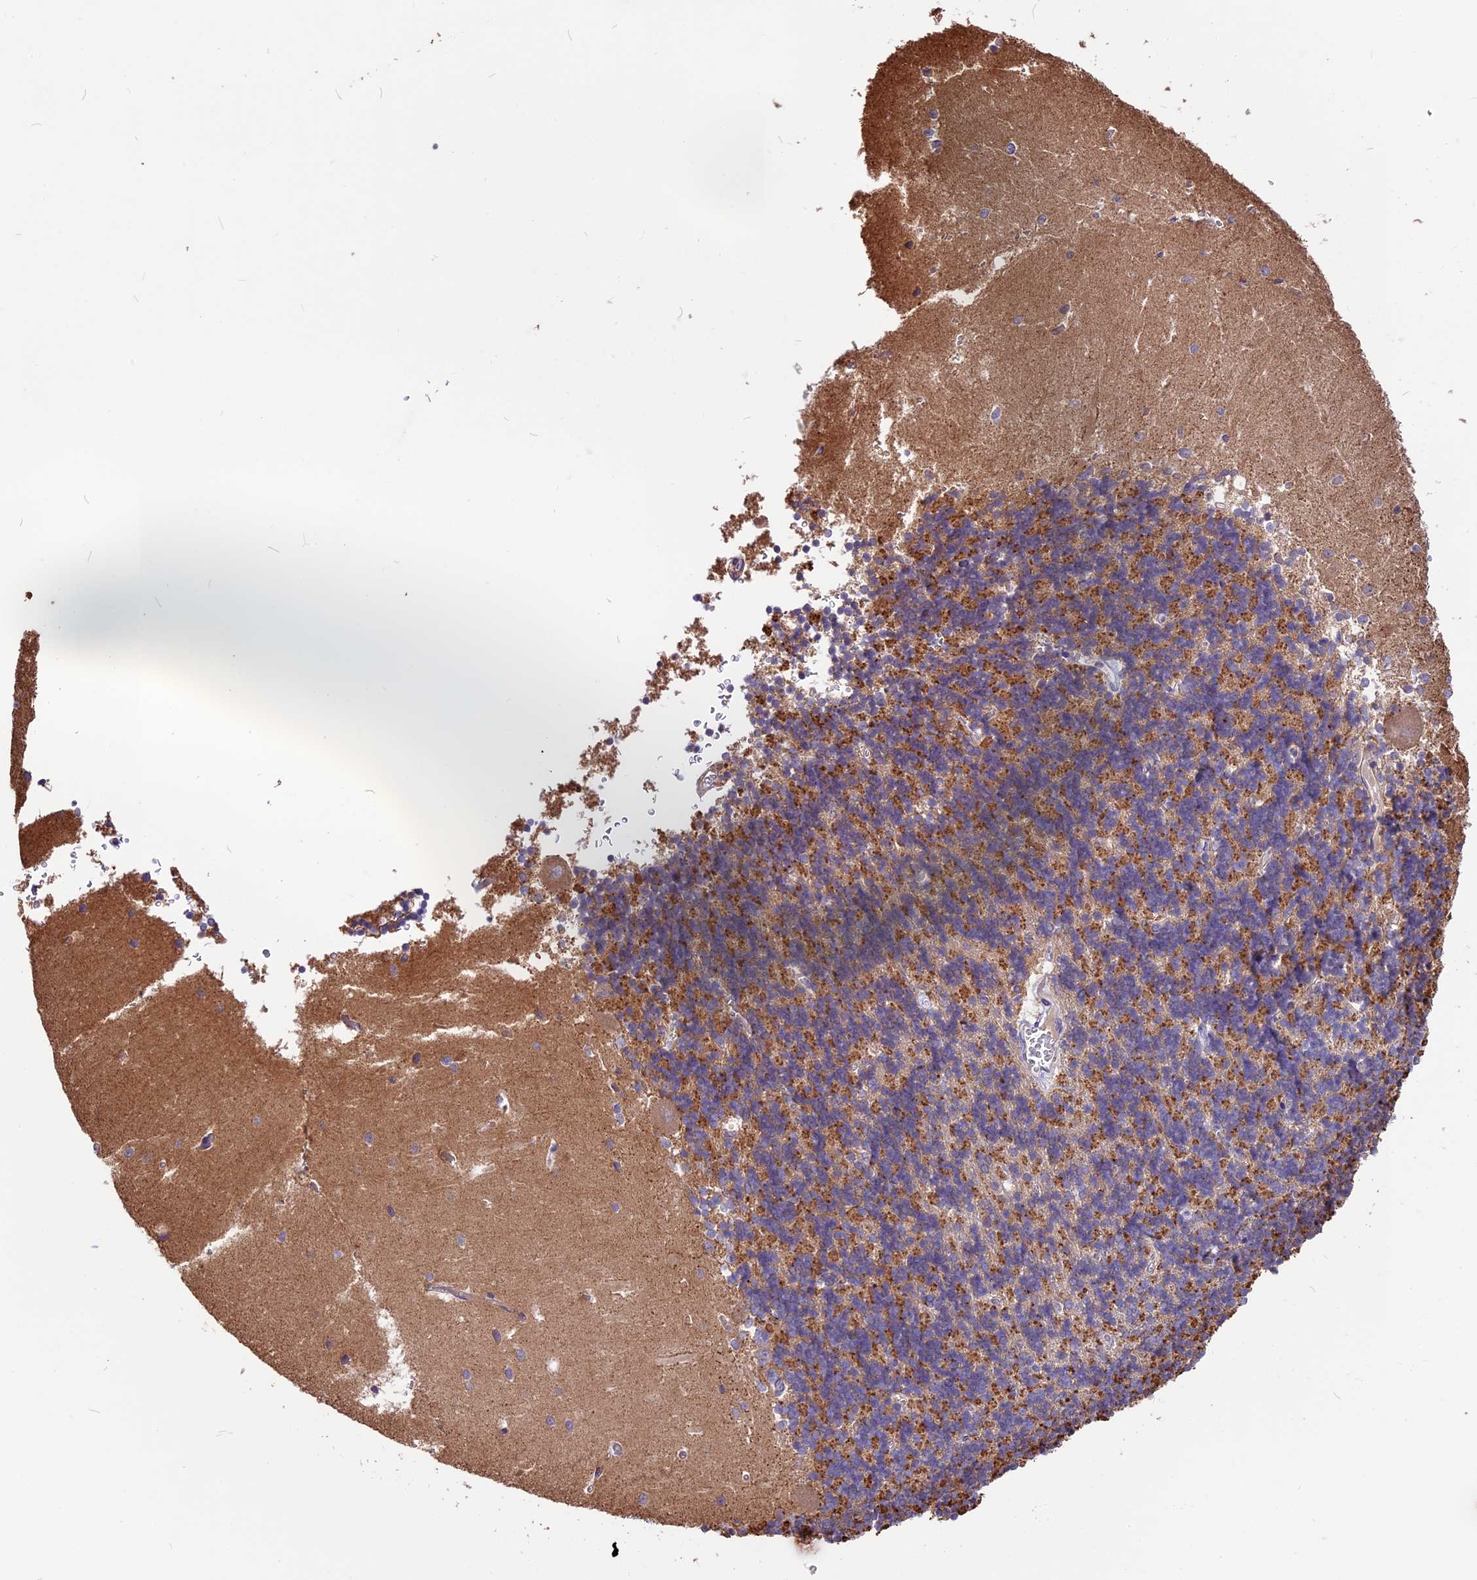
{"staining": {"intensity": "moderate", "quantity": "<25%", "location": "cytoplasmic/membranous"}, "tissue": "cerebellum", "cell_type": "Cells in granular layer", "image_type": "normal", "snomed": [{"axis": "morphology", "description": "Normal tissue, NOS"}, {"axis": "topography", "description": "Cerebellum"}], "caption": "Brown immunohistochemical staining in unremarkable cerebellum reveals moderate cytoplasmic/membranous expression in about <25% of cells in granular layer.", "gene": "ANO3", "patient": {"sex": "male", "age": 37}}